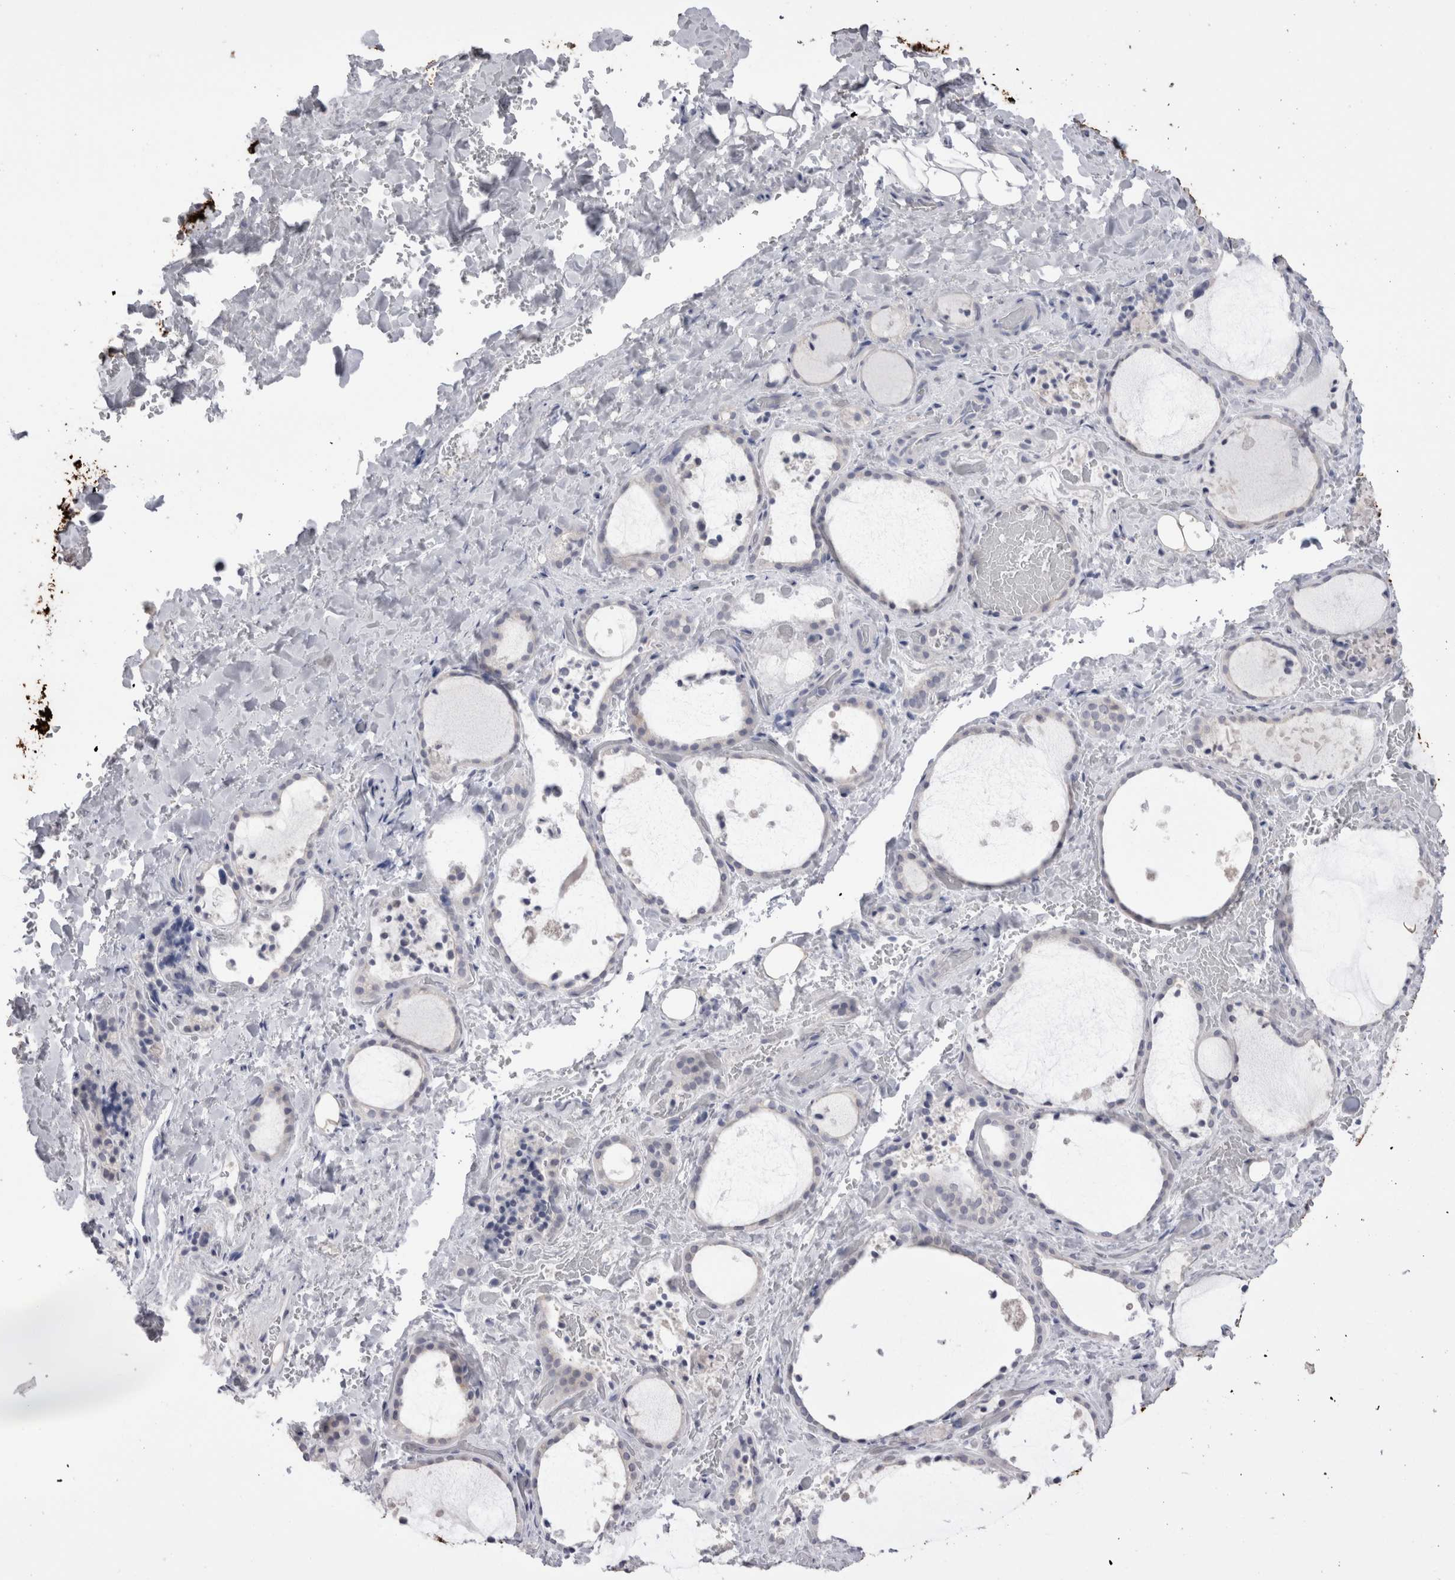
{"staining": {"intensity": "negative", "quantity": "none", "location": "none"}, "tissue": "thyroid gland", "cell_type": "Glandular cells", "image_type": "normal", "snomed": [{"axis": "morphology", "description": "Normal tissue, NOS"}, {"axis": "topography", "description": "Thyroid gland"}], "caption": "This is an immunohistochemistry (IHC) photomicrograph of unremarkable thyroid gland. There is no positivity in glandular cells.", "gene": "SUCNR1", "patient": {"sex": "female", "age": 44}}